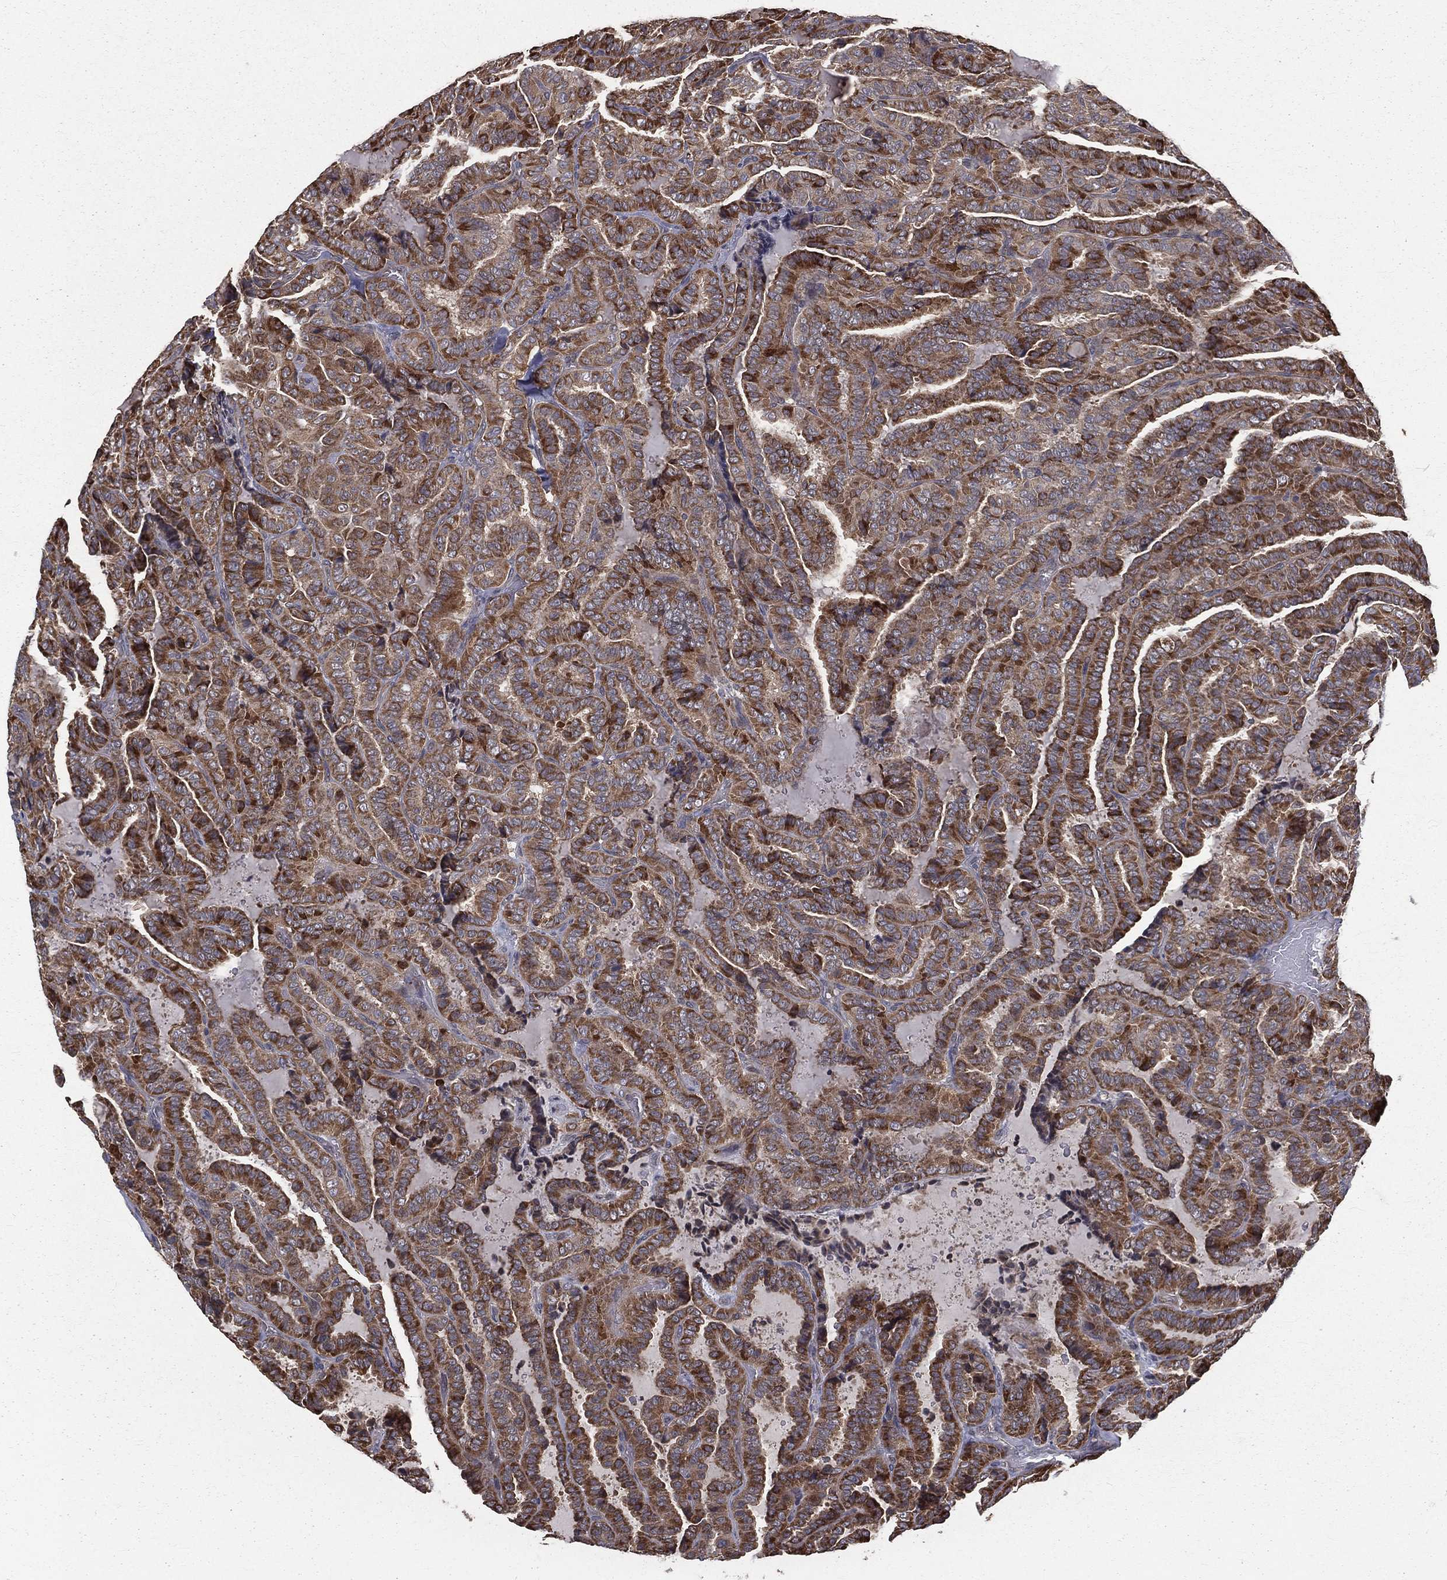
{"staining": {"intensity": "strong", "quantity": ">75%", "location": "cytoplasmic/membranous"}, "tissue": "thyroid cancer", "cell_type": "Tumor cells", "image_type": "cancer", "snomed": [{"axis": "morphology", "description": "Papillary adenocarcinoma, NOS"}, {"axis": "topography", "description": "Thyroid gland"}], "caption": "Strong cytoplasmic/membranous staining for a protein is present in approximately >75% of tumor cells of thyroid cancer (papillary adenocarcinoma) using immunohistochemistry (IHC).", "gene": "OLFML1", "patient": {"sex": "female", "age": 39}}